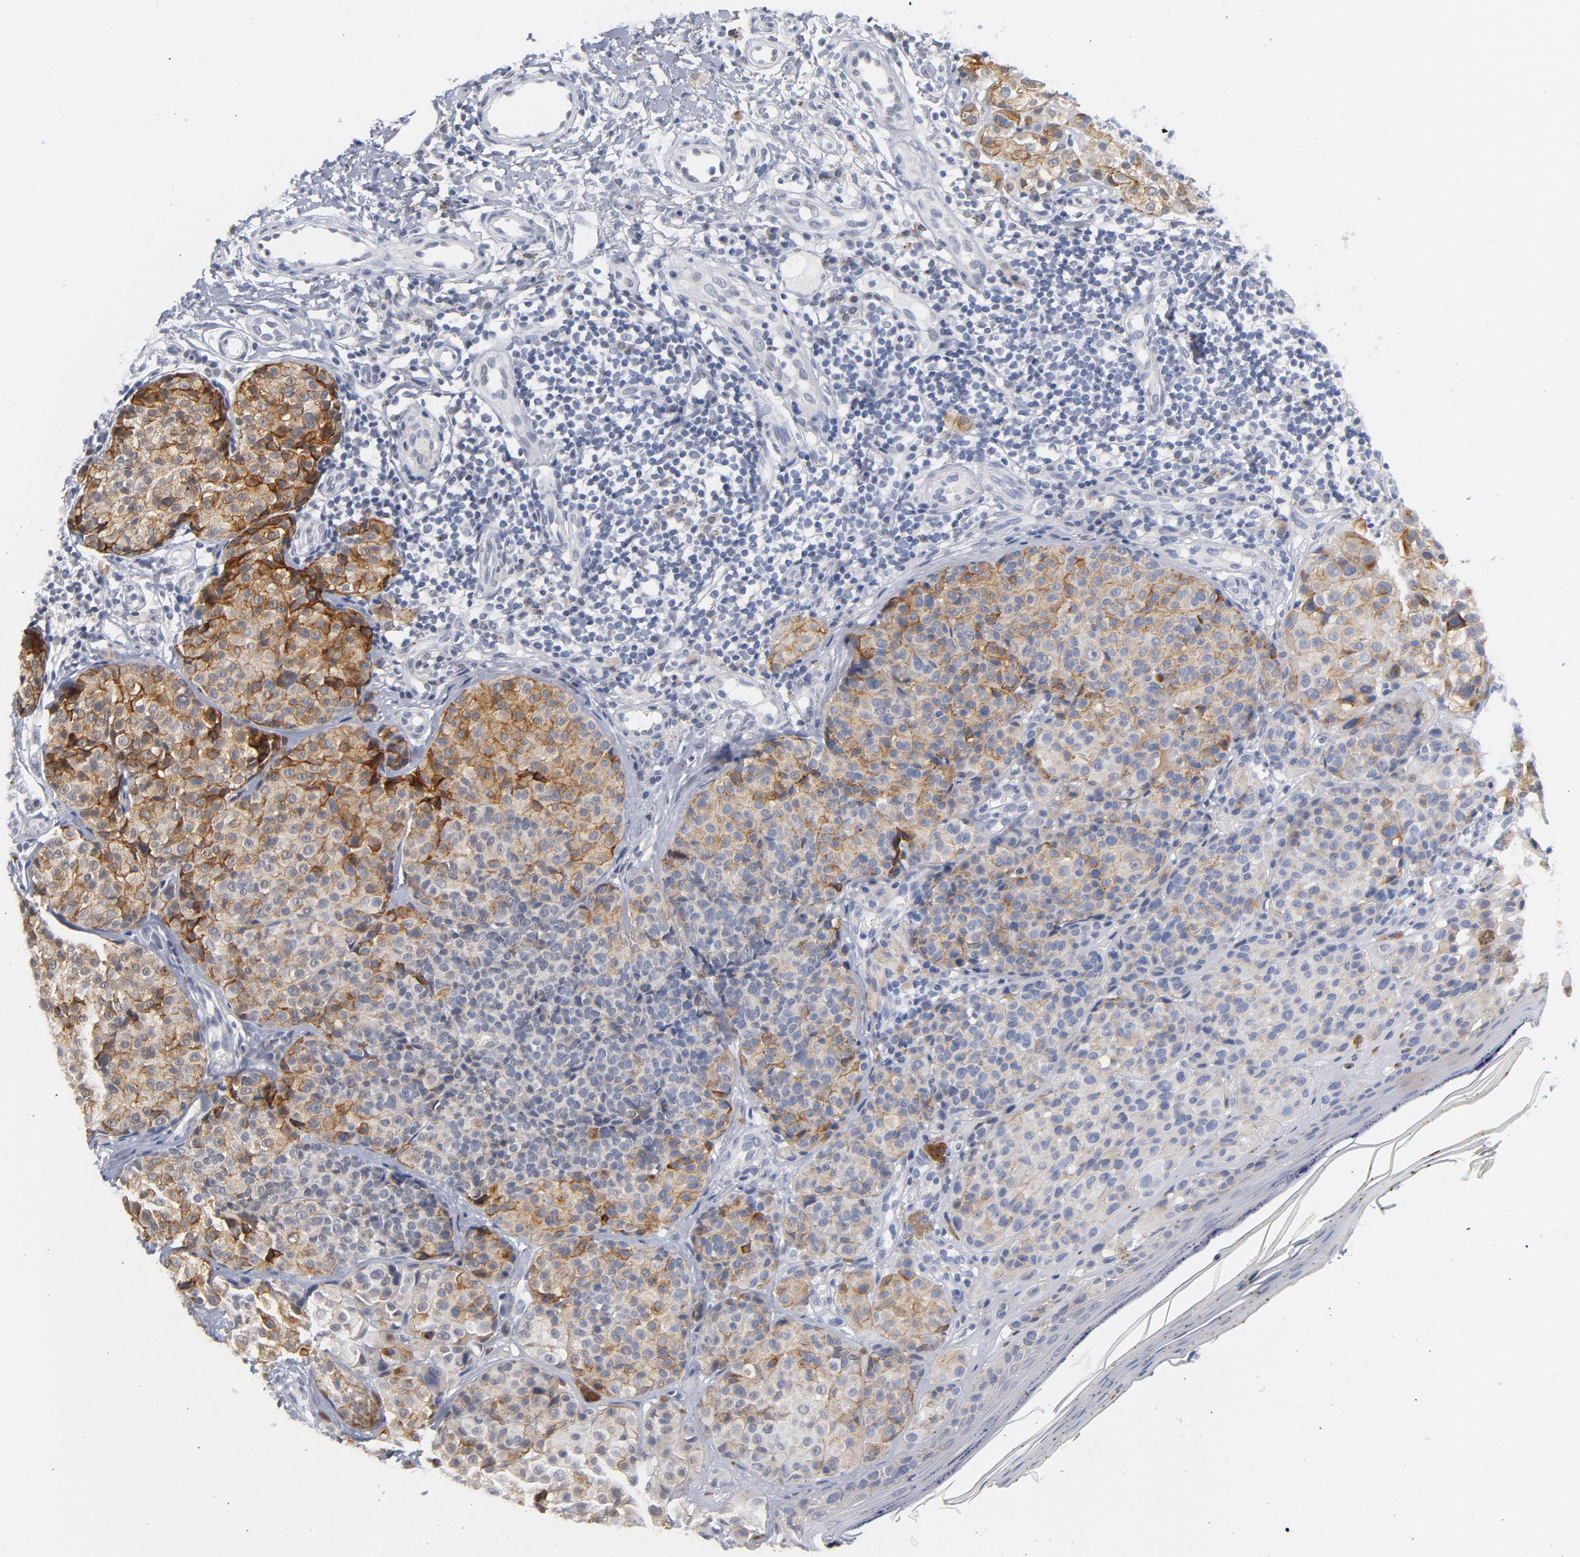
{"staining": {"intensity": "moderate", "quantity": "25%-75%", "location": "cytoplasmic/membranous"}, "tissue": "melanoma", "cell_type": "Tumor cells", "image_type": "cancer", "snomed": [{"axis": "morphology", "description": "Malignant melanoma, NOS"}, {"axis": "topography", "description": "Skin"}], "caption": "The image displays immunohistochemical staining of melanoma. There is moderate cytoplasmic/membranous staining is present in approximately 25%-75% of tumor cells. (Brightfield microscopy of DAB IHC at high magnification).", "gene": "BAP1", "patient": {"sex": "female", "age": 75}}